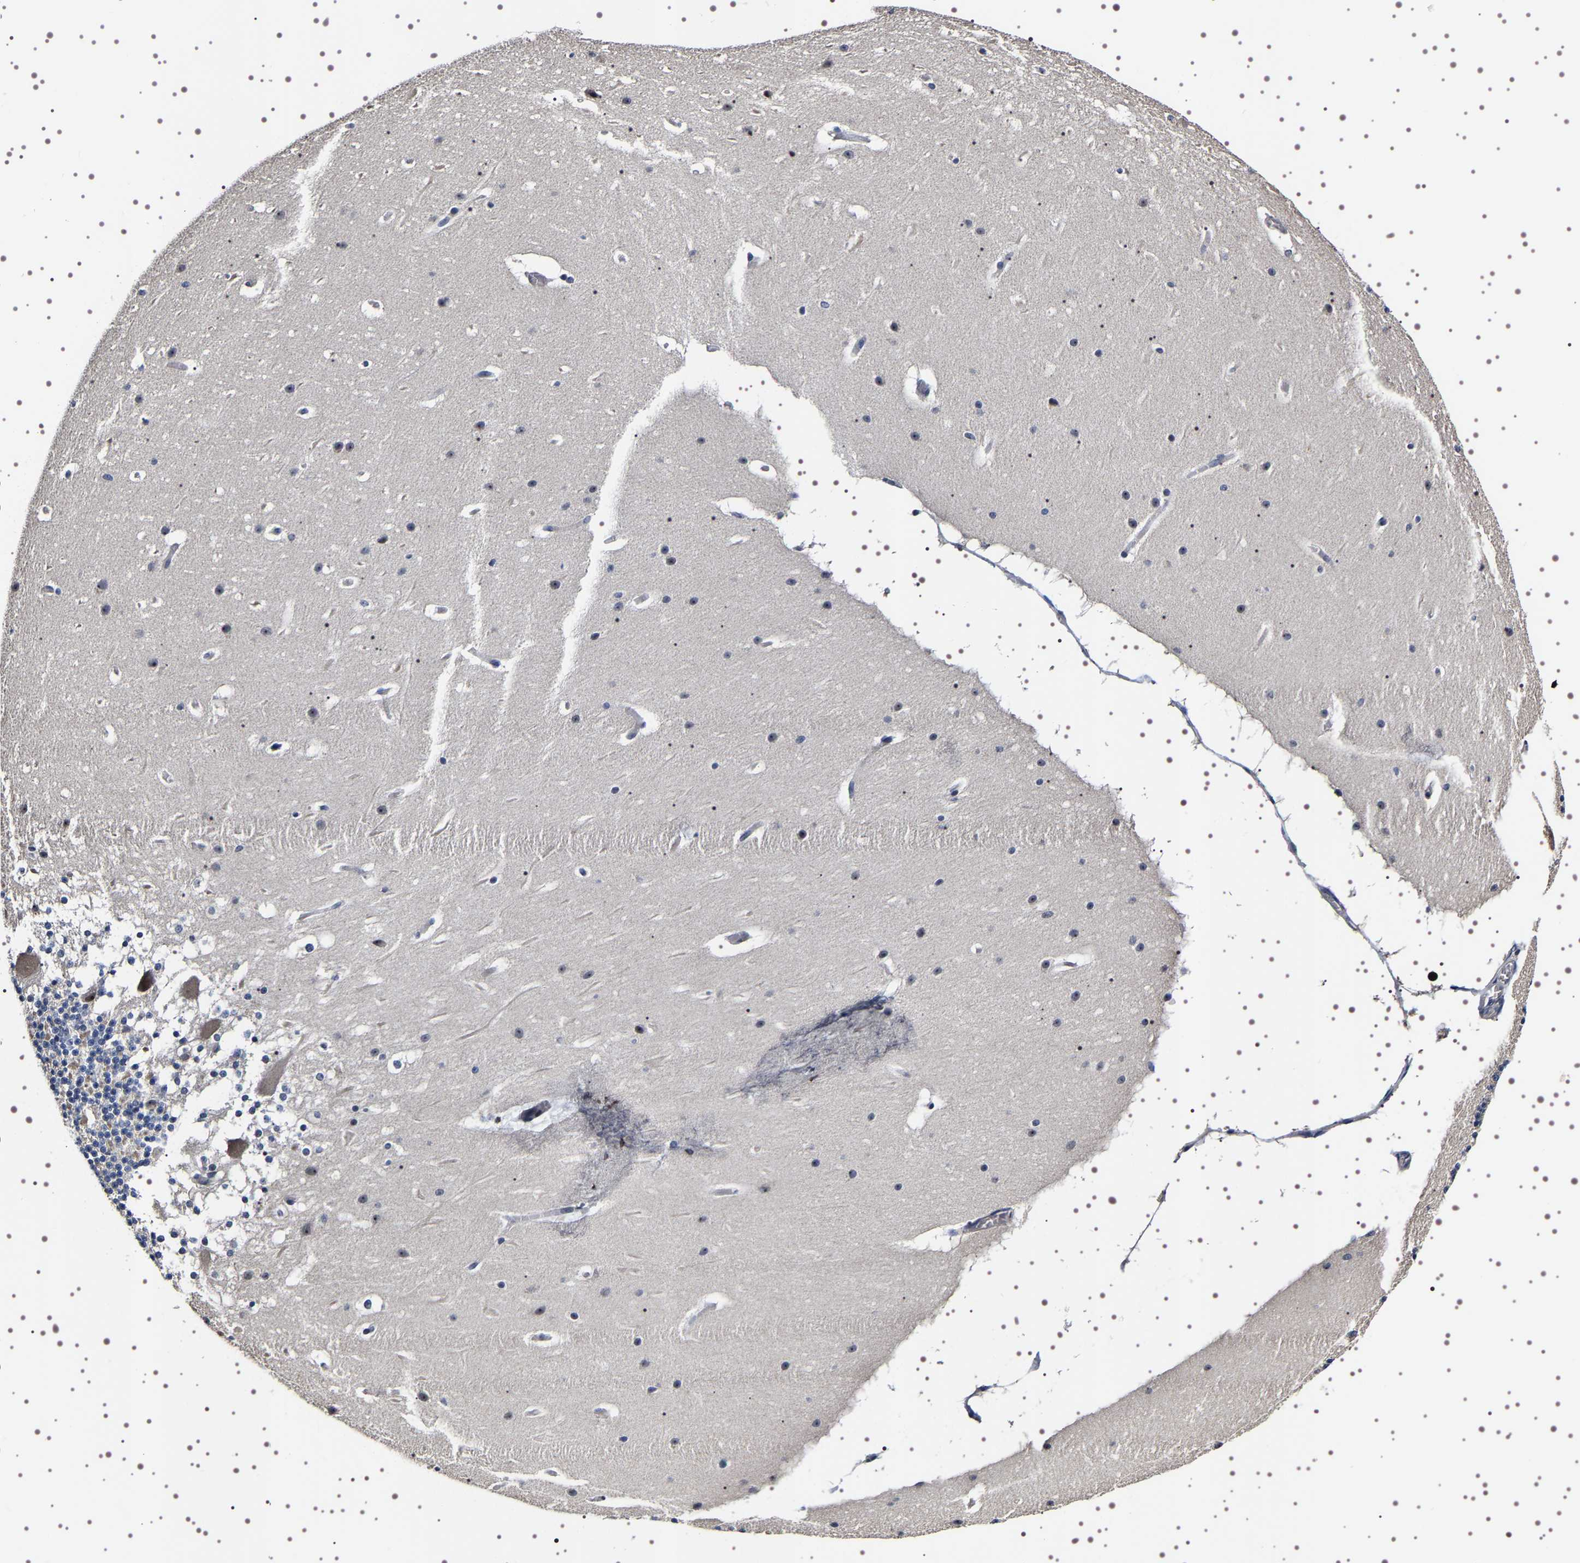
{"staining": {"intensity": "negative", "quantity": "none", "location": "none"}, "tissue": "cerebellum", "cell_type": "Cells in granular layer", "image_type": "normal", "snomed": [{"axis": "morphology", "description": "Normal tissue, NOS"}, {"axis": "topography", "description": "Cerebellum"}], "caption": "DAB immunohistochemical staining of benign human cerebellum shows no significant expression in cells in granular layer.", "gene": "GNL3", "patient": {"sex": "female", "age": 19}}